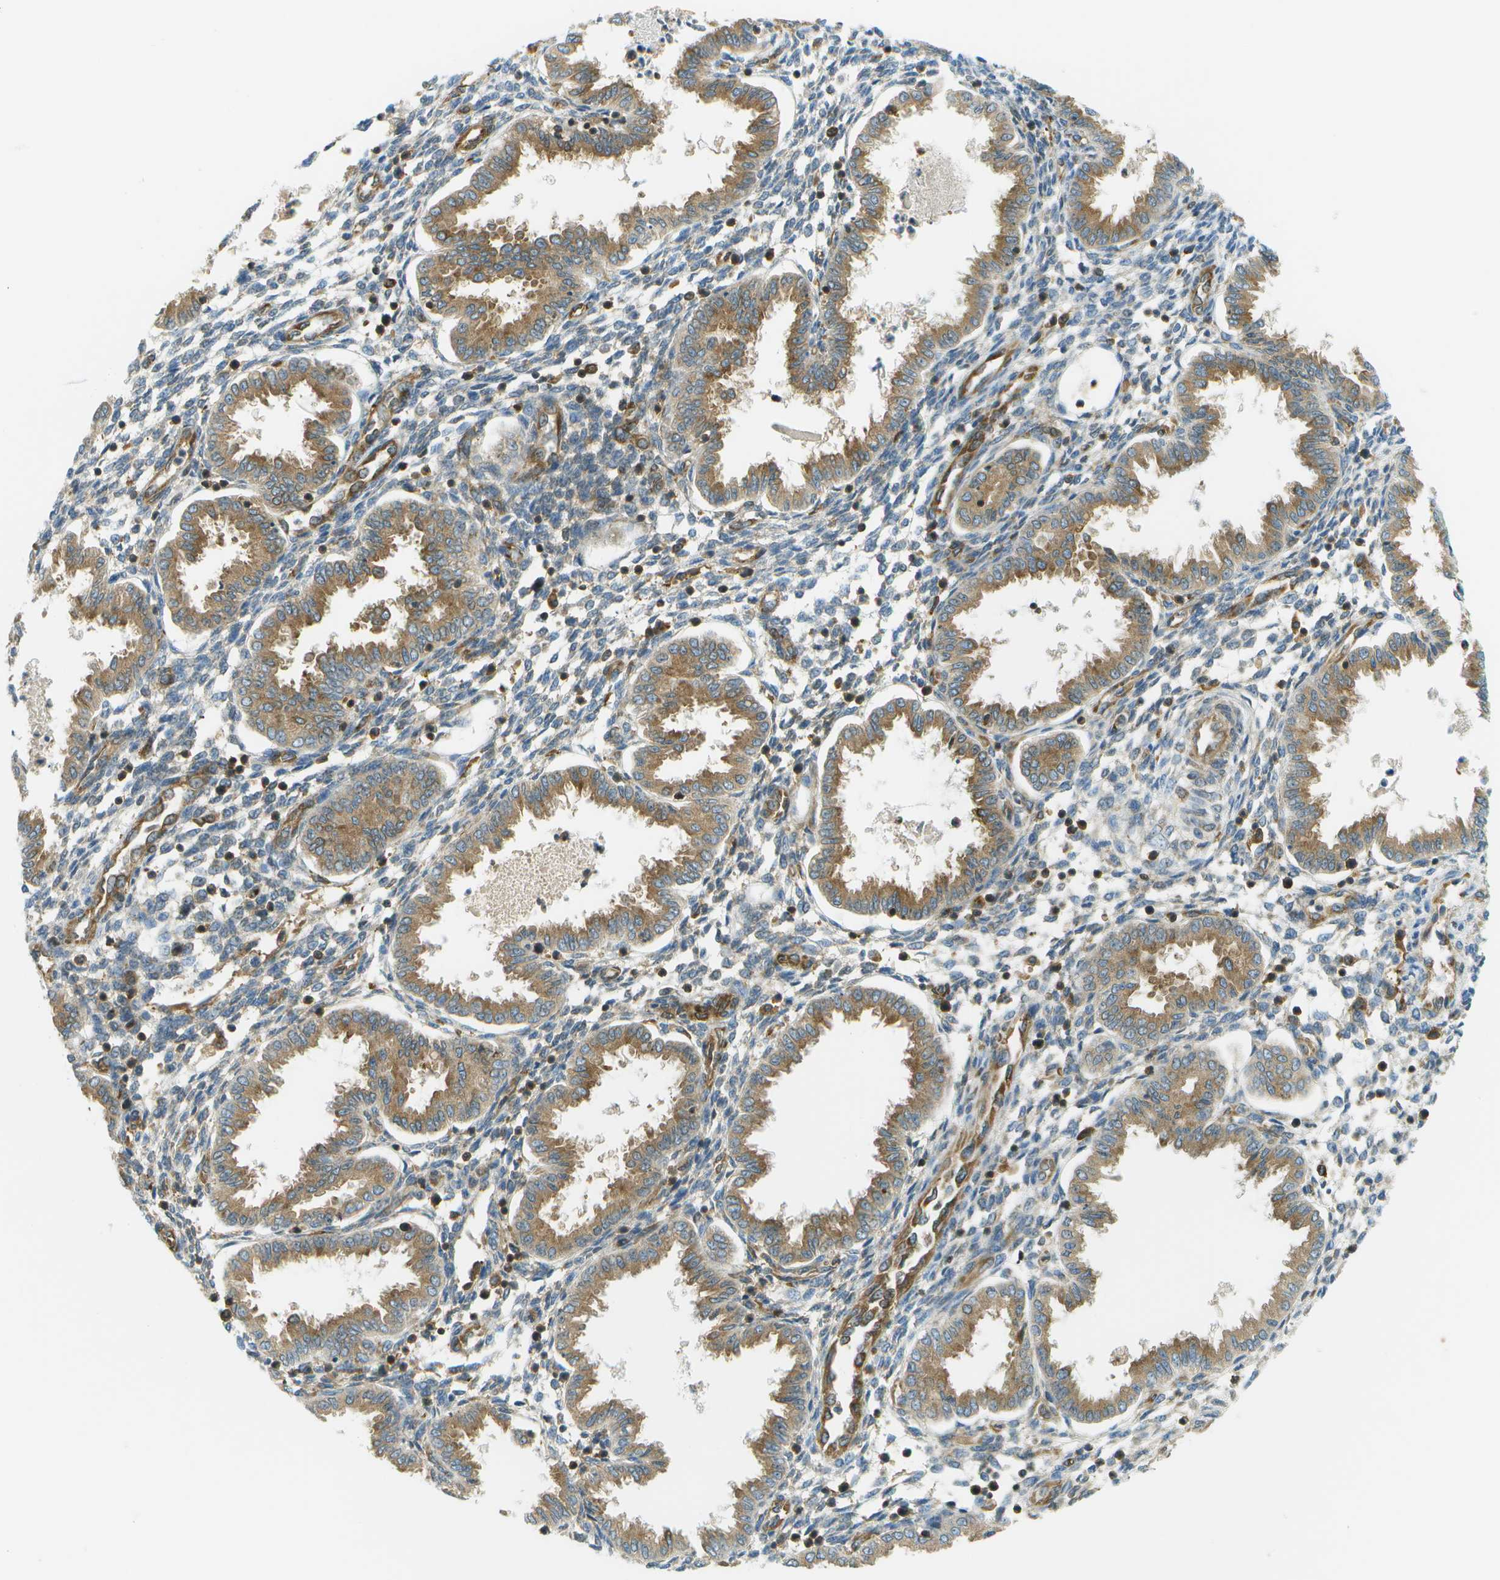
{"staining": {"intensity": "negative", "quantity": "none", "location": "none"}, "tissue": "endometrium", "cell_type": "Cells in endometrial stroma", "image_type": "normal", "snomed": [{"axis": "morphology", "description": "Normal tissue, NOS"}, {"axis": "topography", "description": "Endometrium"}], "caption": "Immunohistochemistry (IHC) photomicrograph of benign endometrium stained for a protein (brown), which displays no expression in cells in endometrial stroma.", "gene": "TMTC1", "patient": {"sex": "female", "age": 33}}